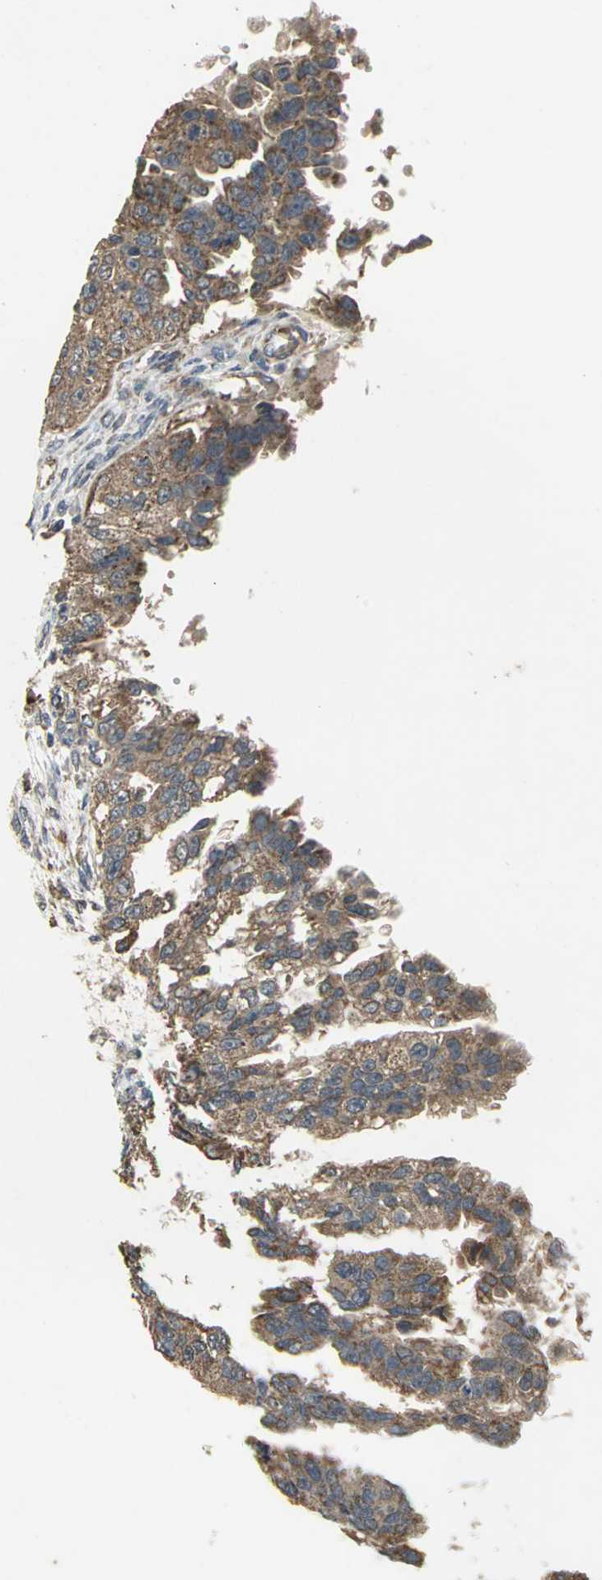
{"staining": {"intensity": "strong", "quantity": ">75%", "location": "cytoplasmic/membranous"}, "tissue": "ovarian cancer", "cell_type": "Tumor cells", "image_type": "cancer", "snomed": [{"axis": "morphology", "description": "Cystadenocarcinoma, serous, NOS"}, {"axis": "topography", "description": "Ovary"}], "caption": "Human ovarian cancer stained for a protein (brown) demonstrates strong cytoplasmic/membranous positive staining in about >75% of tumor cells.", "gene": "POLRMT", "patient": {"sex": "female", "age": 58}}